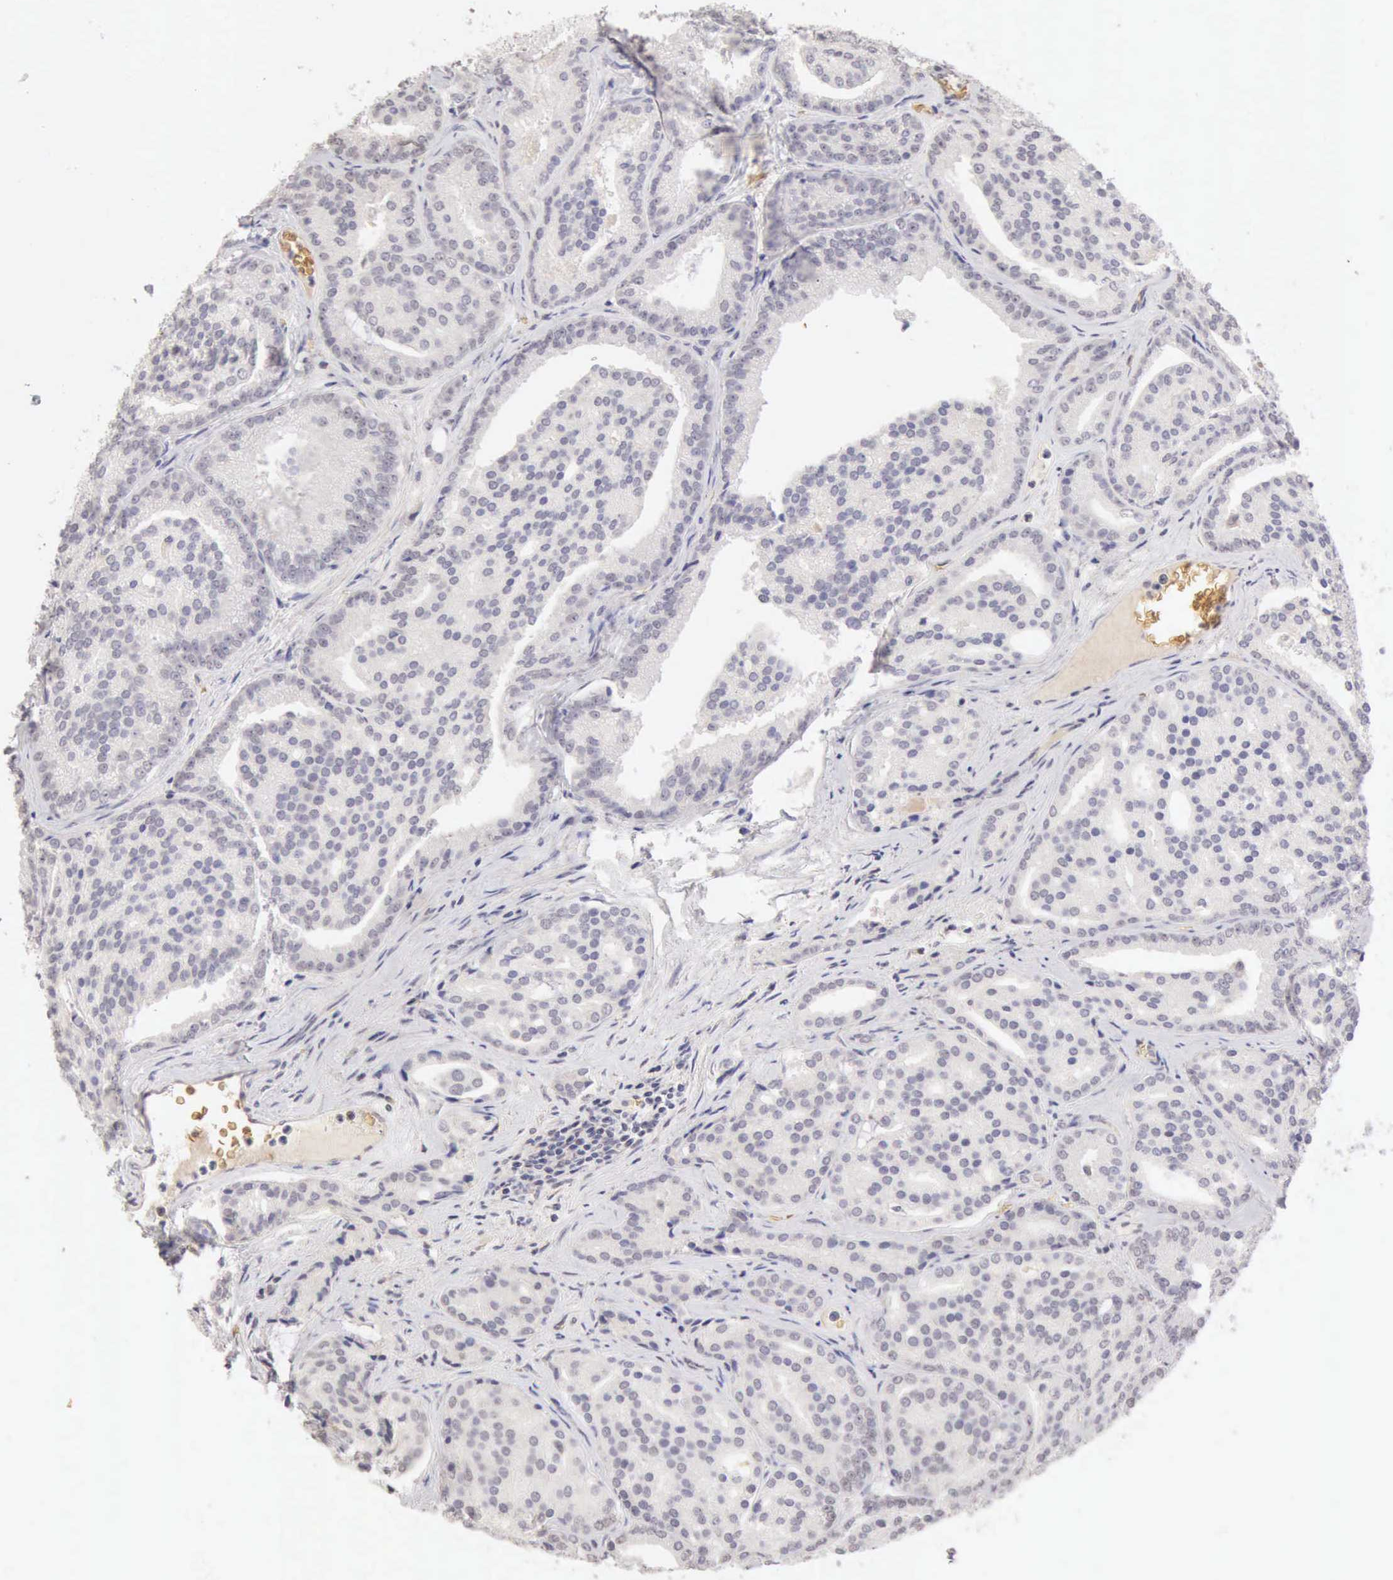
{"staining": {"intensity": "negative", "quantity": "none", "location": "none"}, "tissue": "prostate cancer", "cell_type": "Tumor cells", "image_type": "cancer", "snomed": [{"axis": "morphology", "description": "Adenocarcinoma, High grade"}, {"axis": "topography", "description": "Prostate"}], "caption": "DAB immunohistochemical staining of prostate cancer (adenocarcinoma (high-grade)) demonstrates no significant positivity in tumor cells.", "gene": "CFI", "patient": {"sex": "male", "age": 64}}